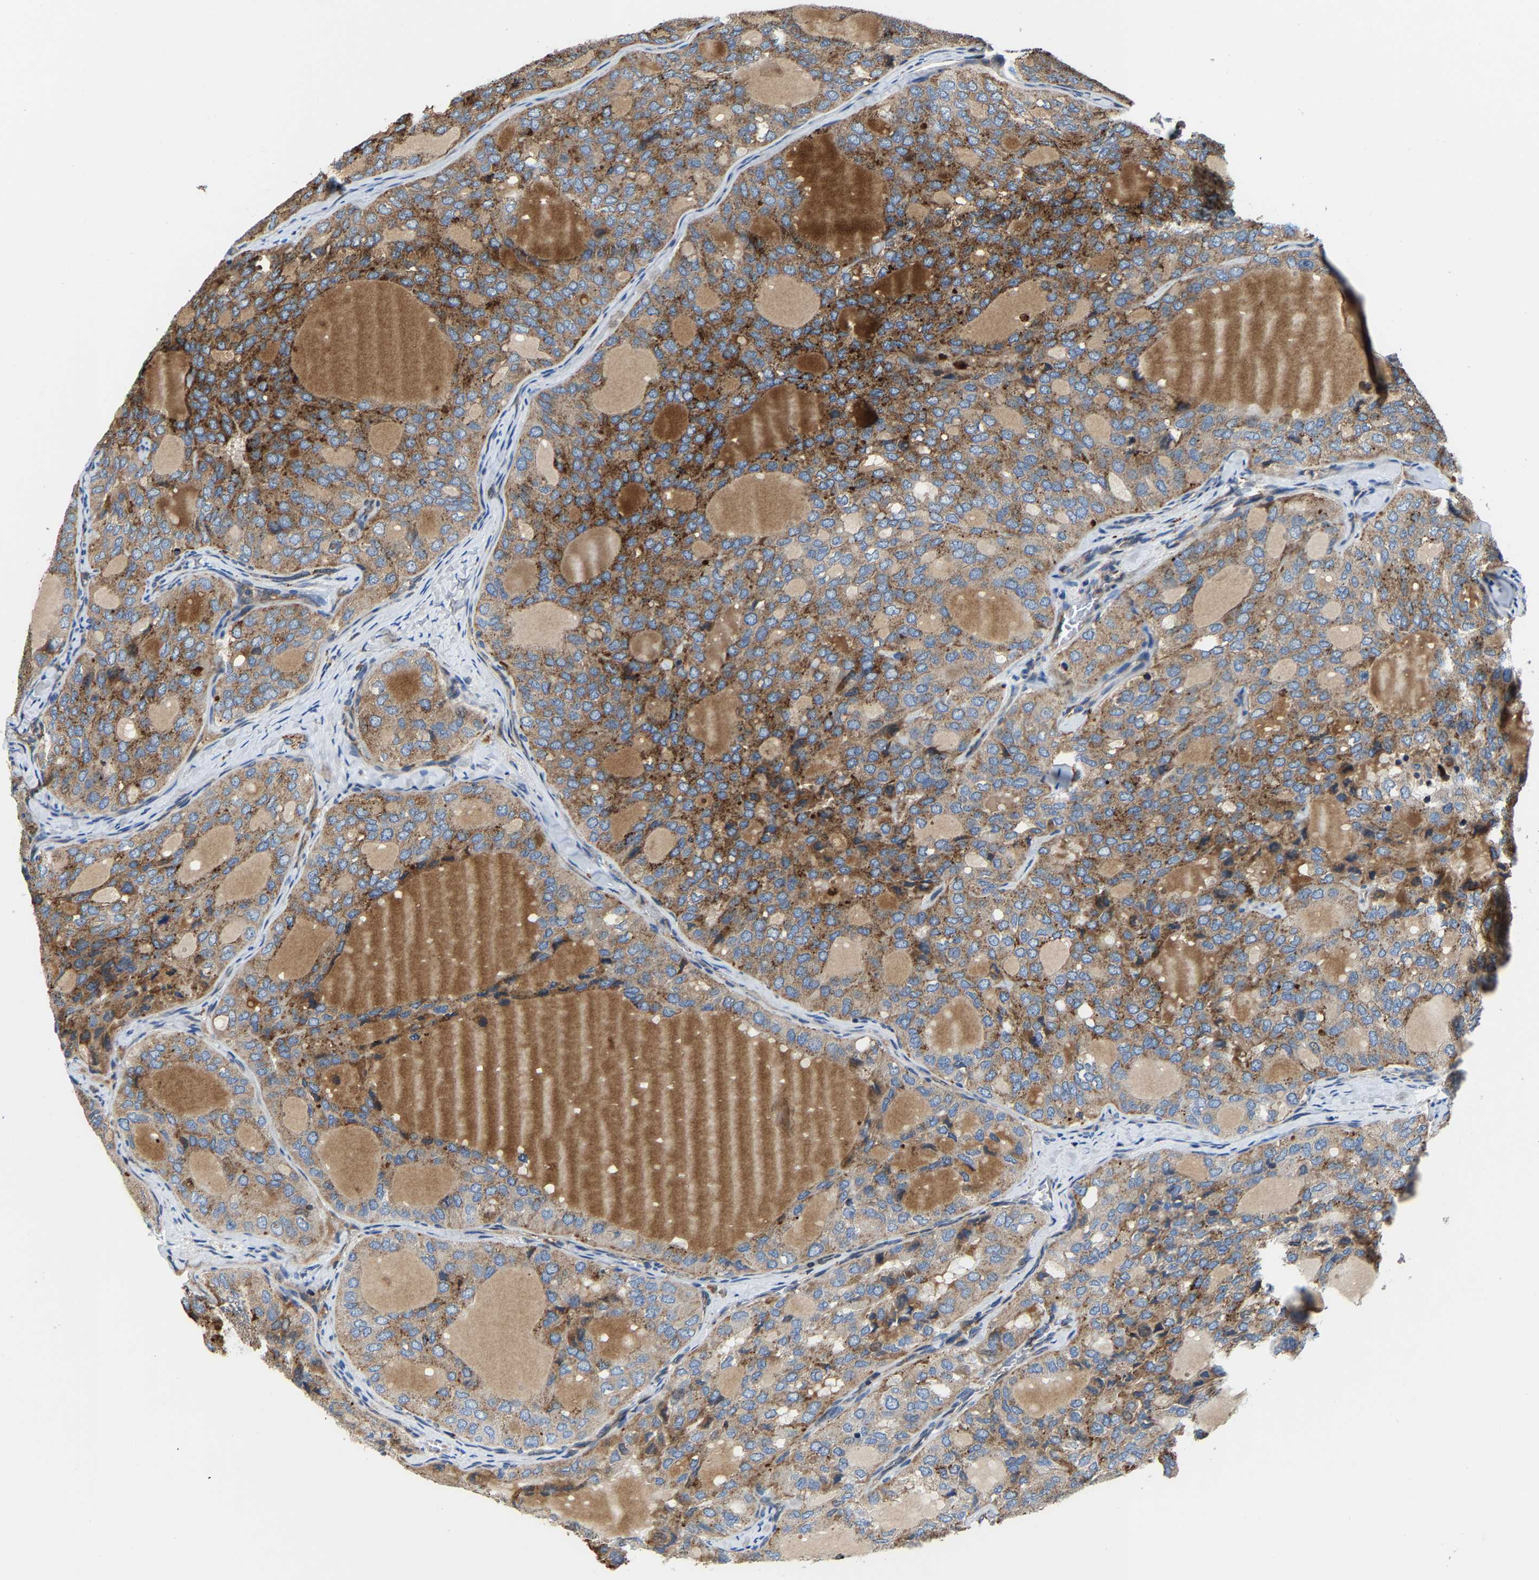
{"staining": {"intensity": "moderate", "quantity": ">75%", "location": "cytoplasmic/membranous"}, "tissue": "thyroid cancer", "cell_type": "Tumor cells", "image_type": "cancer", "snomed": [{"axis": "morphology", "description": "Follicular adenoma carcinoma, NOS"}, {"axis": "topography", "description": "Thyroid gland"}], "caption": "Immunohistochemistry of thyroid follicular adenoma carcinoma demonstrates medium levels of moderate cytoplasmic/membranous positivity in approximately >75% of tumor cells.", "gene": "DPP7", "patient": {"sex": "male", "age": 75}}